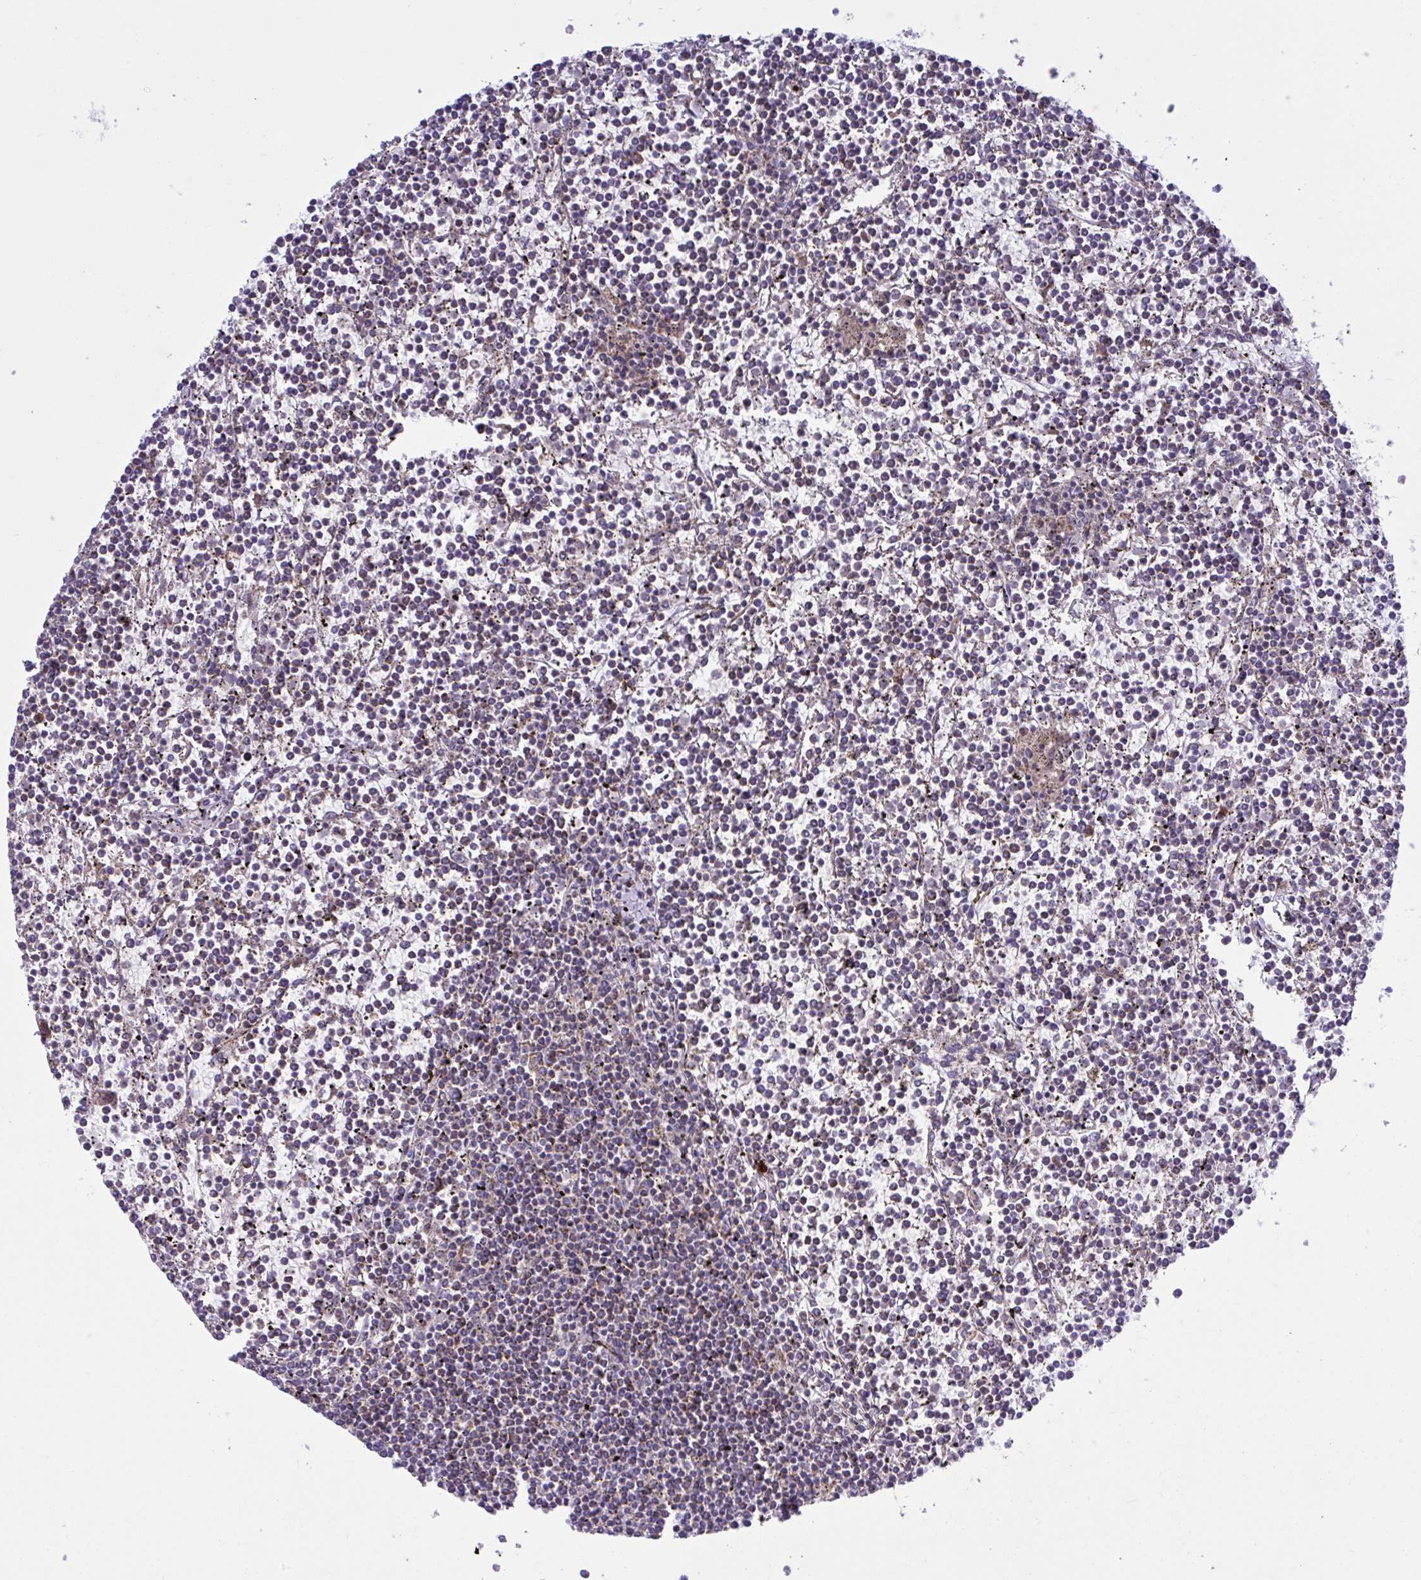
{"staining": {"intensity": "weak", "quantity": "25%-75%", "location": "cytoplasmic/membranous"}, "tissue": "lymphoma", "cell_type": "Tumor cells", "image_type": "cancer", "snomed": [{"axis": "morphology", "description": "Malignant lymphoma, non-Hodgkin's type, Low grade"}, {"axis": "topography", "description": "Spleen"}], "caption": "Human lymphoma stained for a protein (brown) shows weak cytoplasmic/membranous positive expression in about 25%-75% of tumor cells.", "gene": "CD101", "patient": {"sex": "female", "age": 19}}